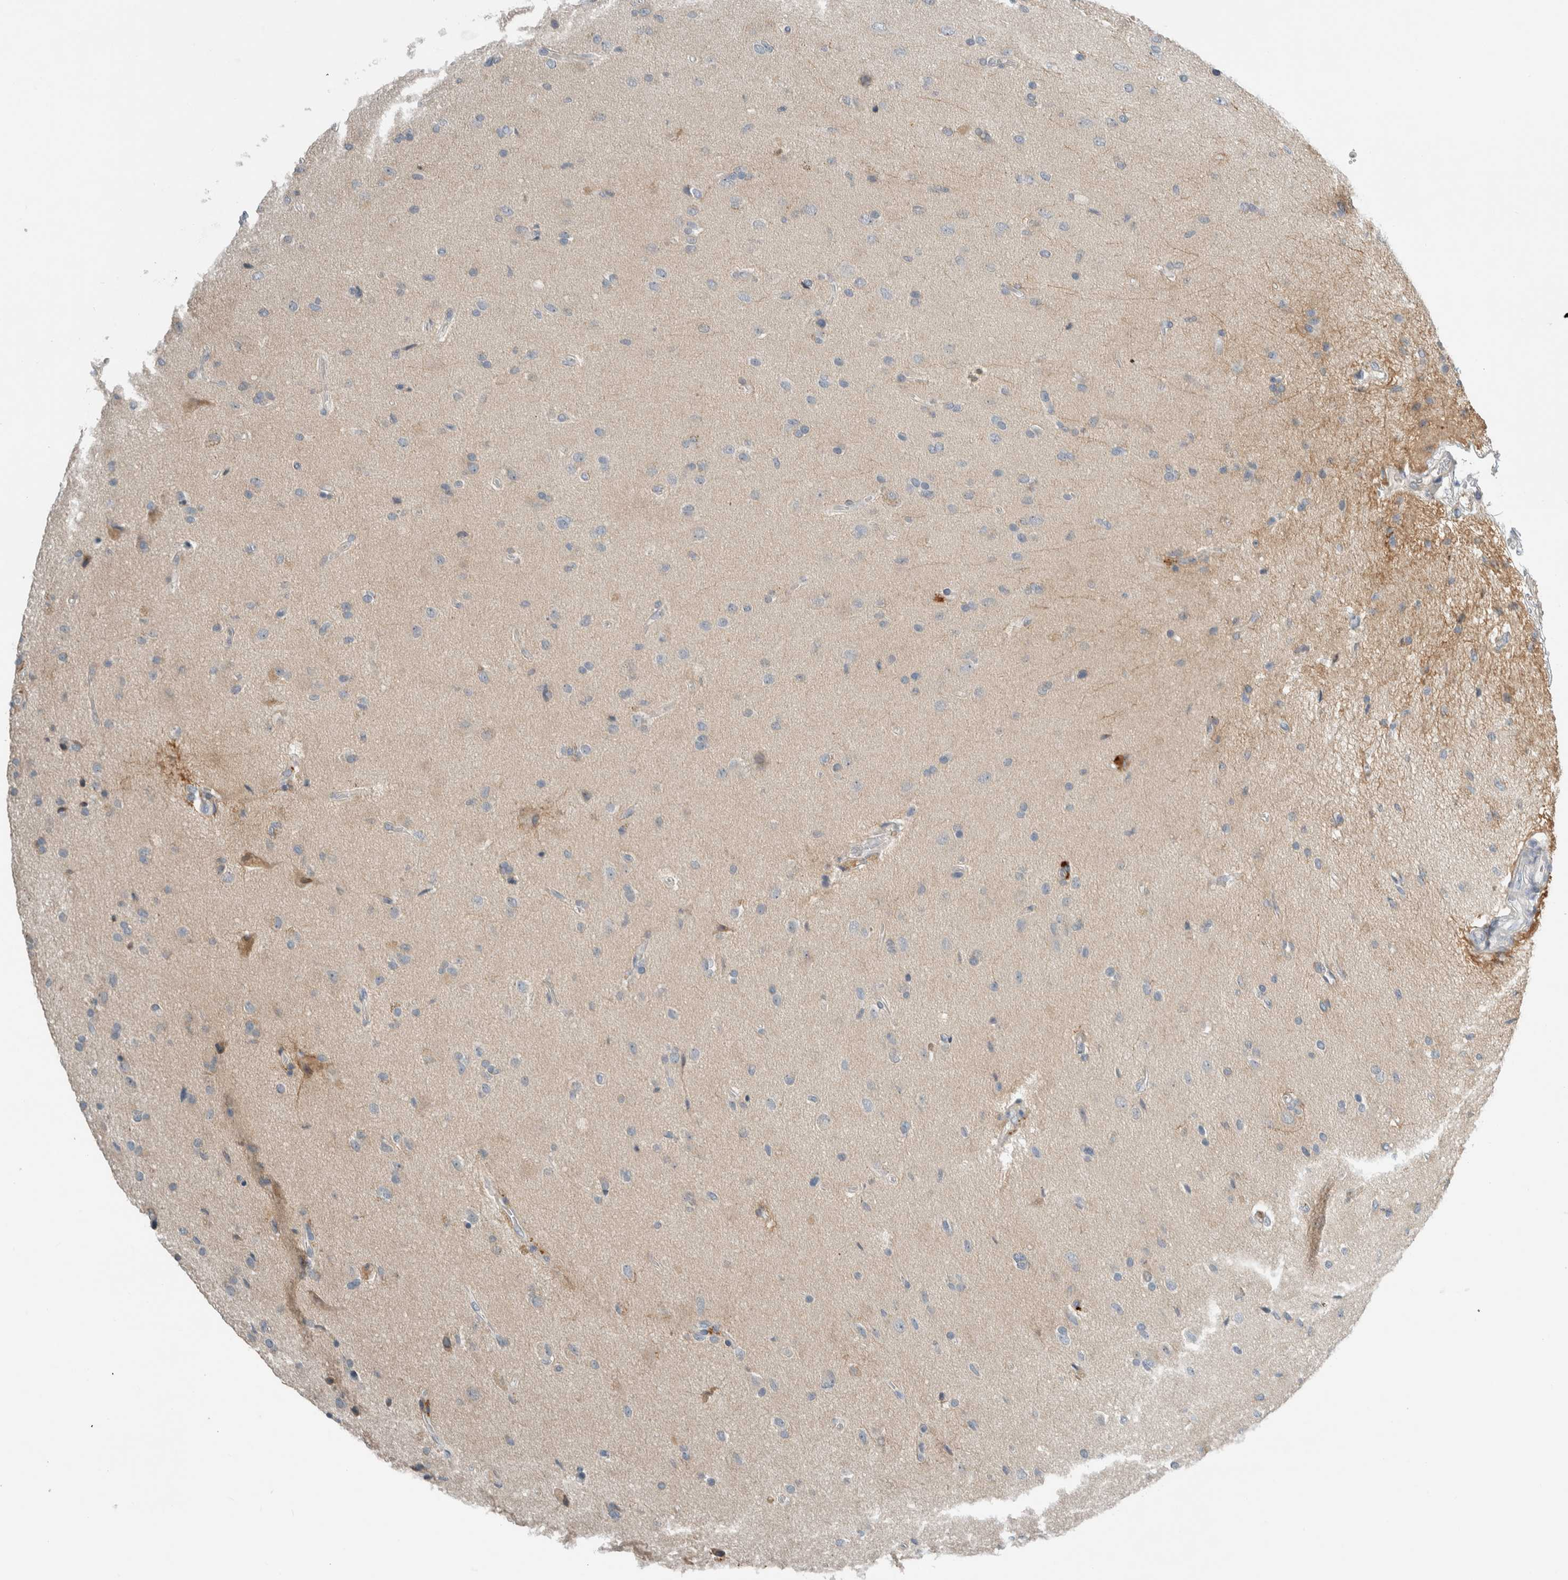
{"staining": {"intensity": "negative", "quantity": "none", "location": "none"}, "tissue": "glioma", "cell_type": "Tumor cells", "image_type": "cancer", "snomed": [{"axis": "morphology", "description": "Glioma, malignant, High grade"}, {"axis": "topography", "description": "Brain"}], "caption": "Micrograph shows no protein expression in tumor cells of malignant glioma (high-grade) tissue. The staining was performed using DAB to visualize the protein expression in brown, while the nuclei were stained in blue with hematoxylin (Magnification: 20x).", "gene": "ERCC6L2", "patient": {"sex": "male", "age": 72}}